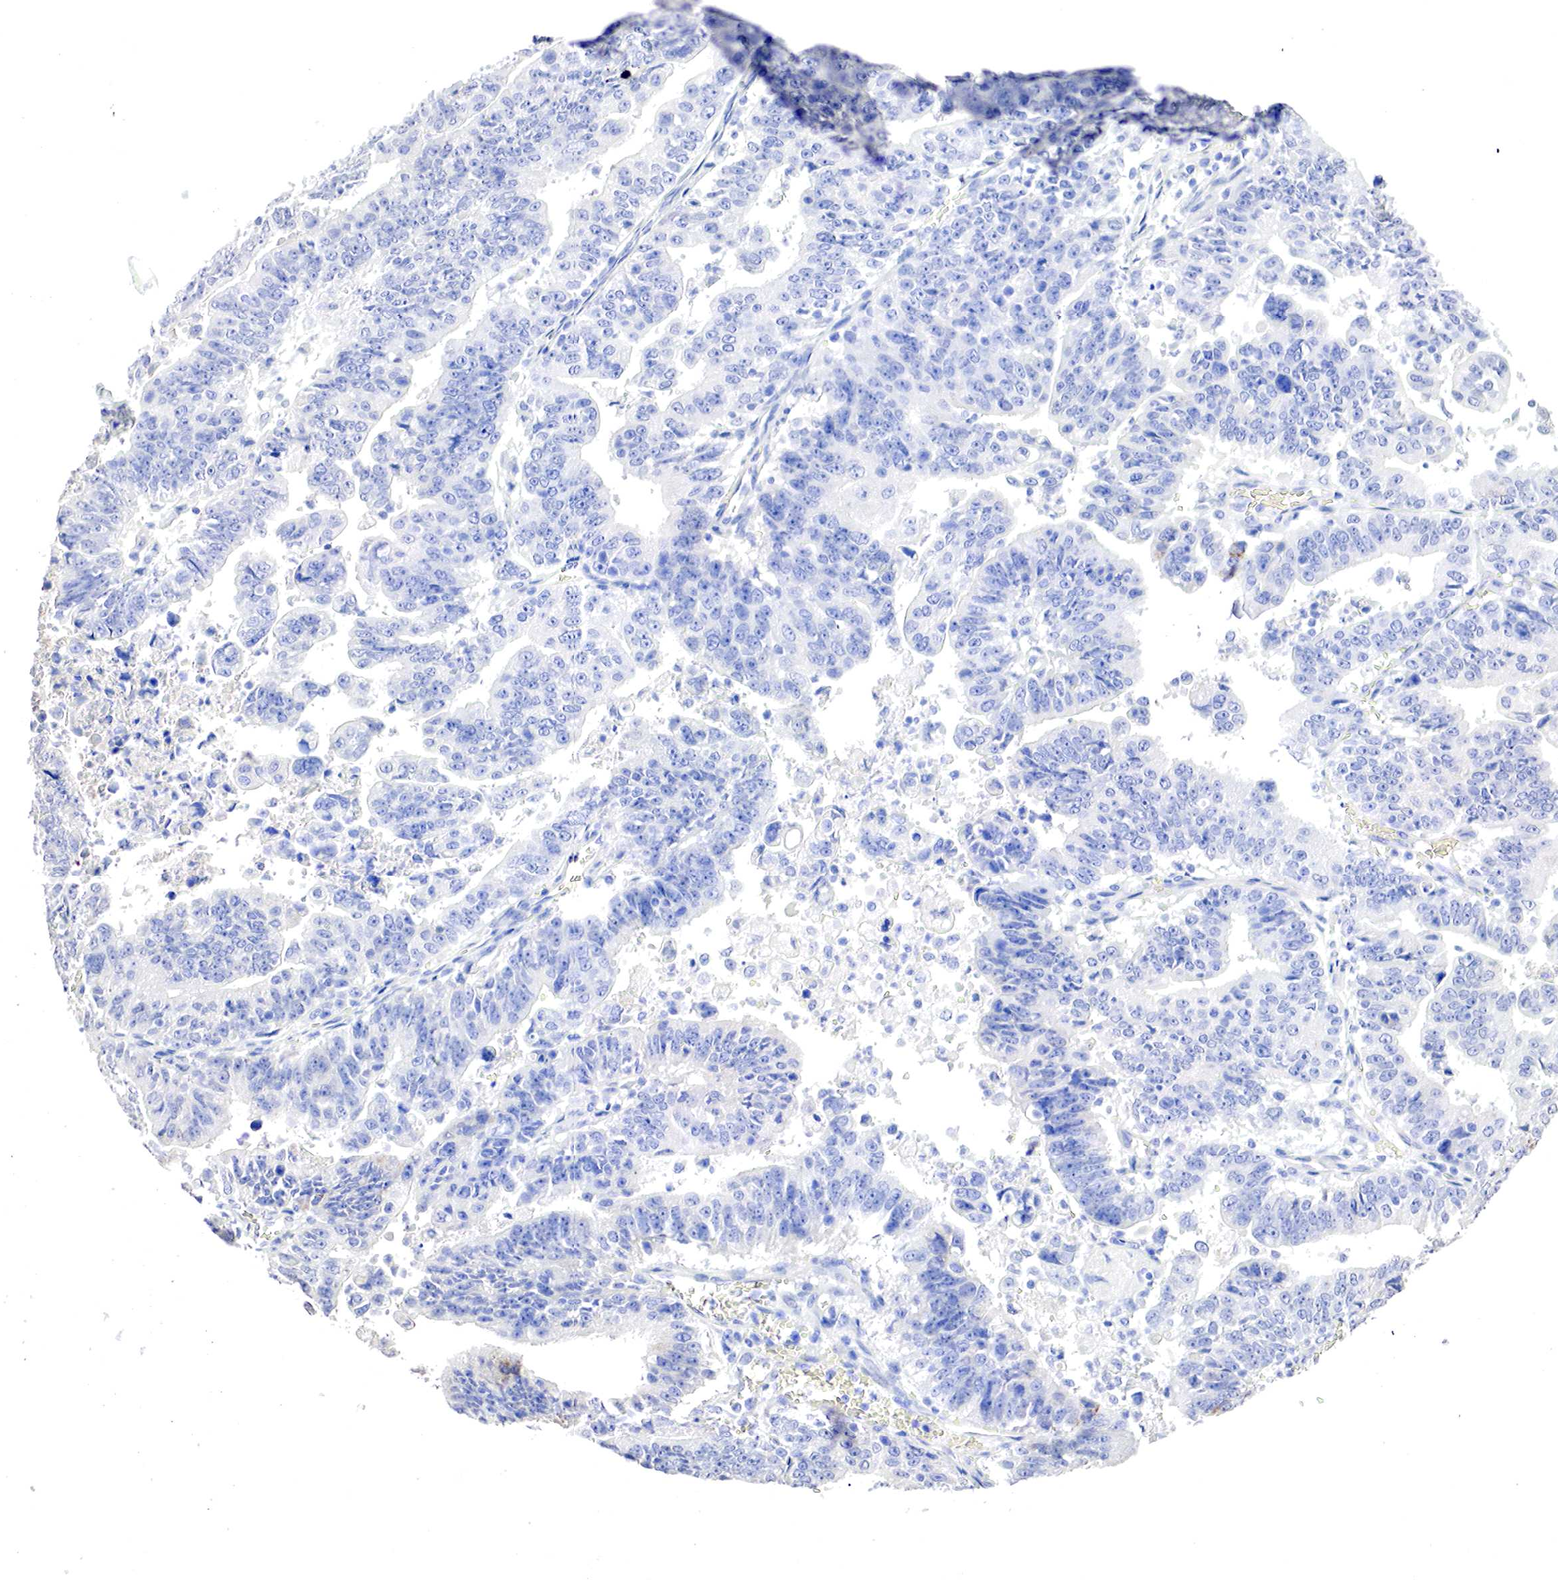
{"staining": {"intensity": "moderate", "quantity": "<25%", "location": "cytoplasmic/membranous"}, "tissue": "stomach cancer", "cell_type": "Tumor cells", "image_type": "cancer", "snomed": [{"axis": "morphology", "description": "Adenocarcinoma, NOS"}, {"axis": "topography", "description": "Stomach, upper"}], "caption": "Immunohistochemical staining of stomach cancer displays low levels of moderate cytoplasmic/membranous protein expression in approximately <25% of tumor cells. Nuclei are stained in blue.", "gene": "OTC", "patient": {"sex": "female", "age": 50}}